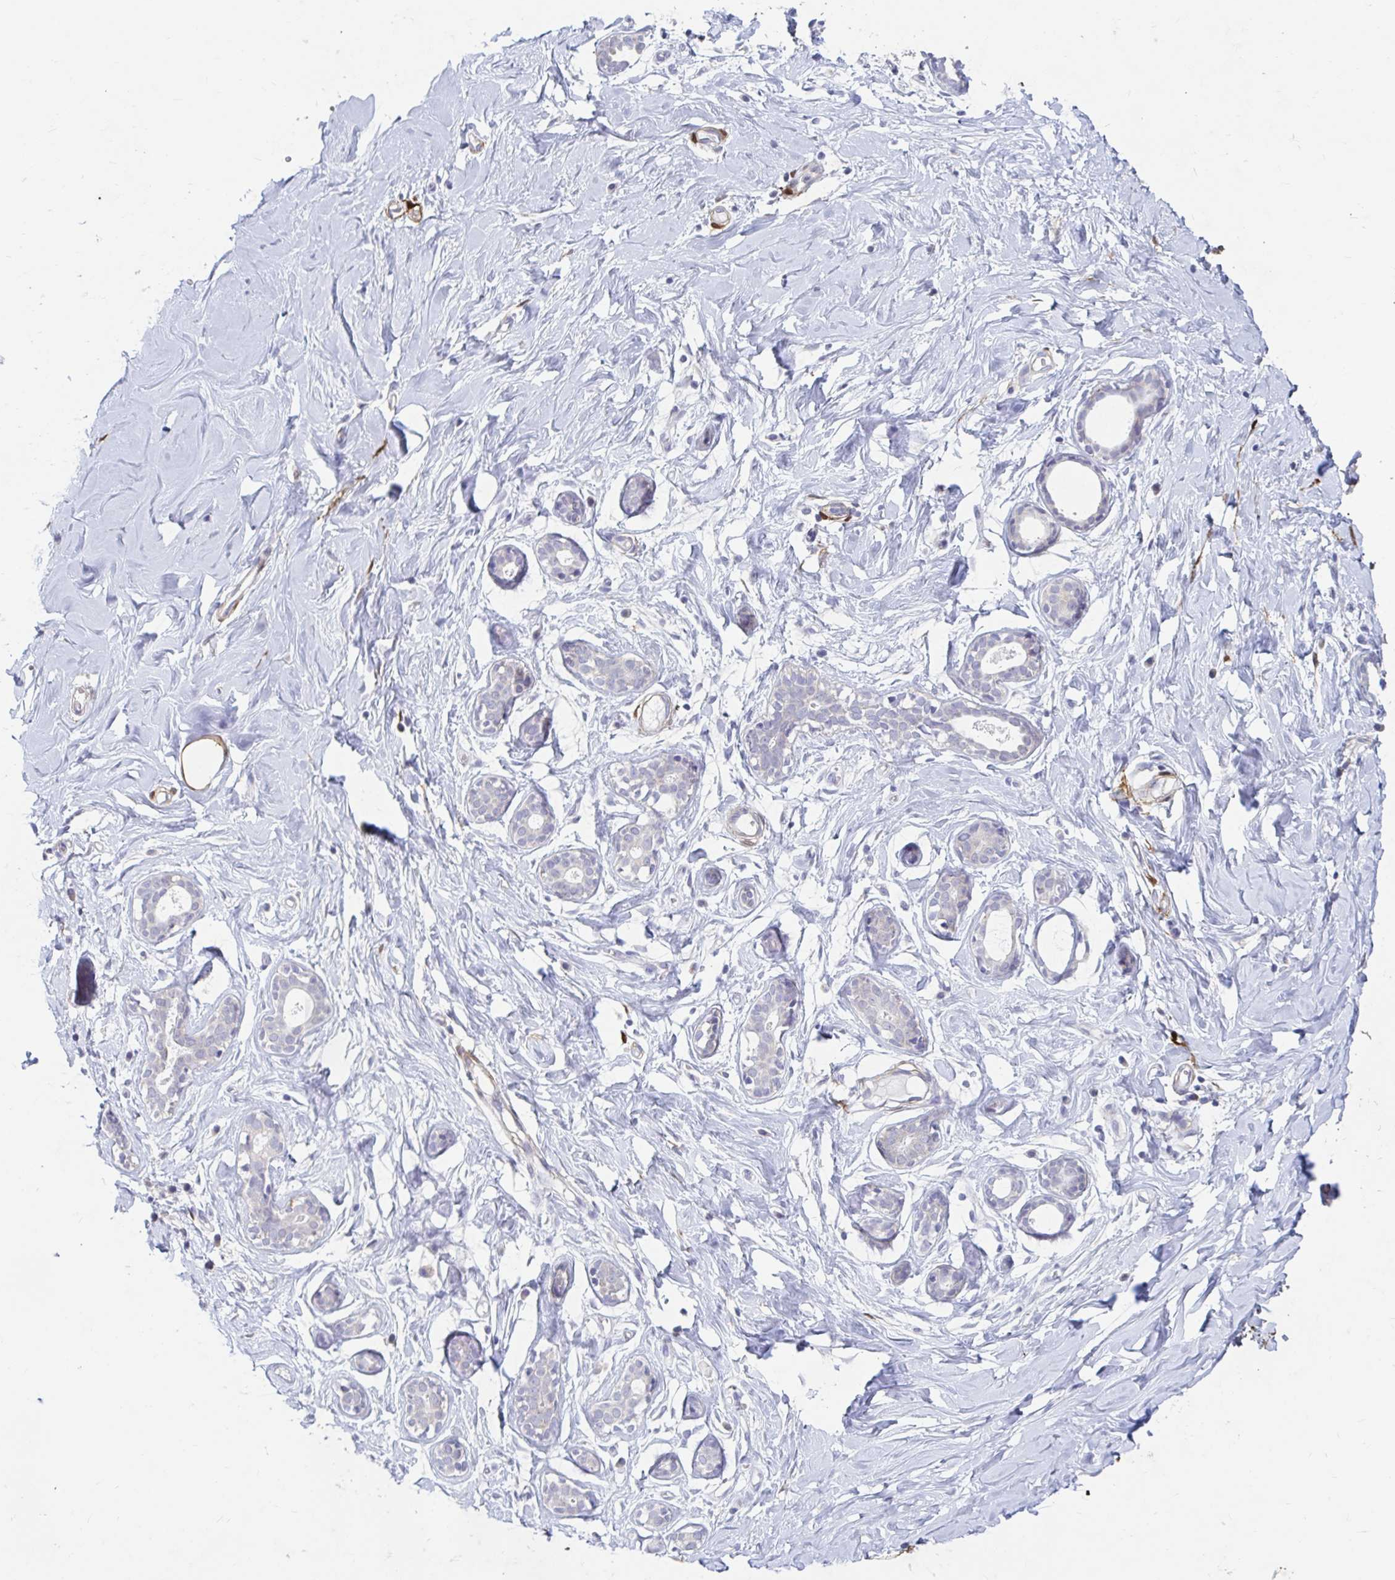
{"staining": {"intensity": "strong", "quantity": ">75%", "location": "cytoplasmic/membranous"}, "tissue": "breast", "cell_type": "Adipocytes", "image_type": "normal", "snomed": [{"axis": "morphology", "description": "Normal tissue, NOS"}, {"axis": "topography", "description": "Breast"}], "caption": "This photomicrograph demonstrates normal breast stained with IHC to label a protein in brown. The cytoplasmic/membranous of adipocytes show strong positivity for the protein. Nuclei are counter-stained blue.", "gene": "ADH1A", "patient": {"sex": "female", "age": 27}}